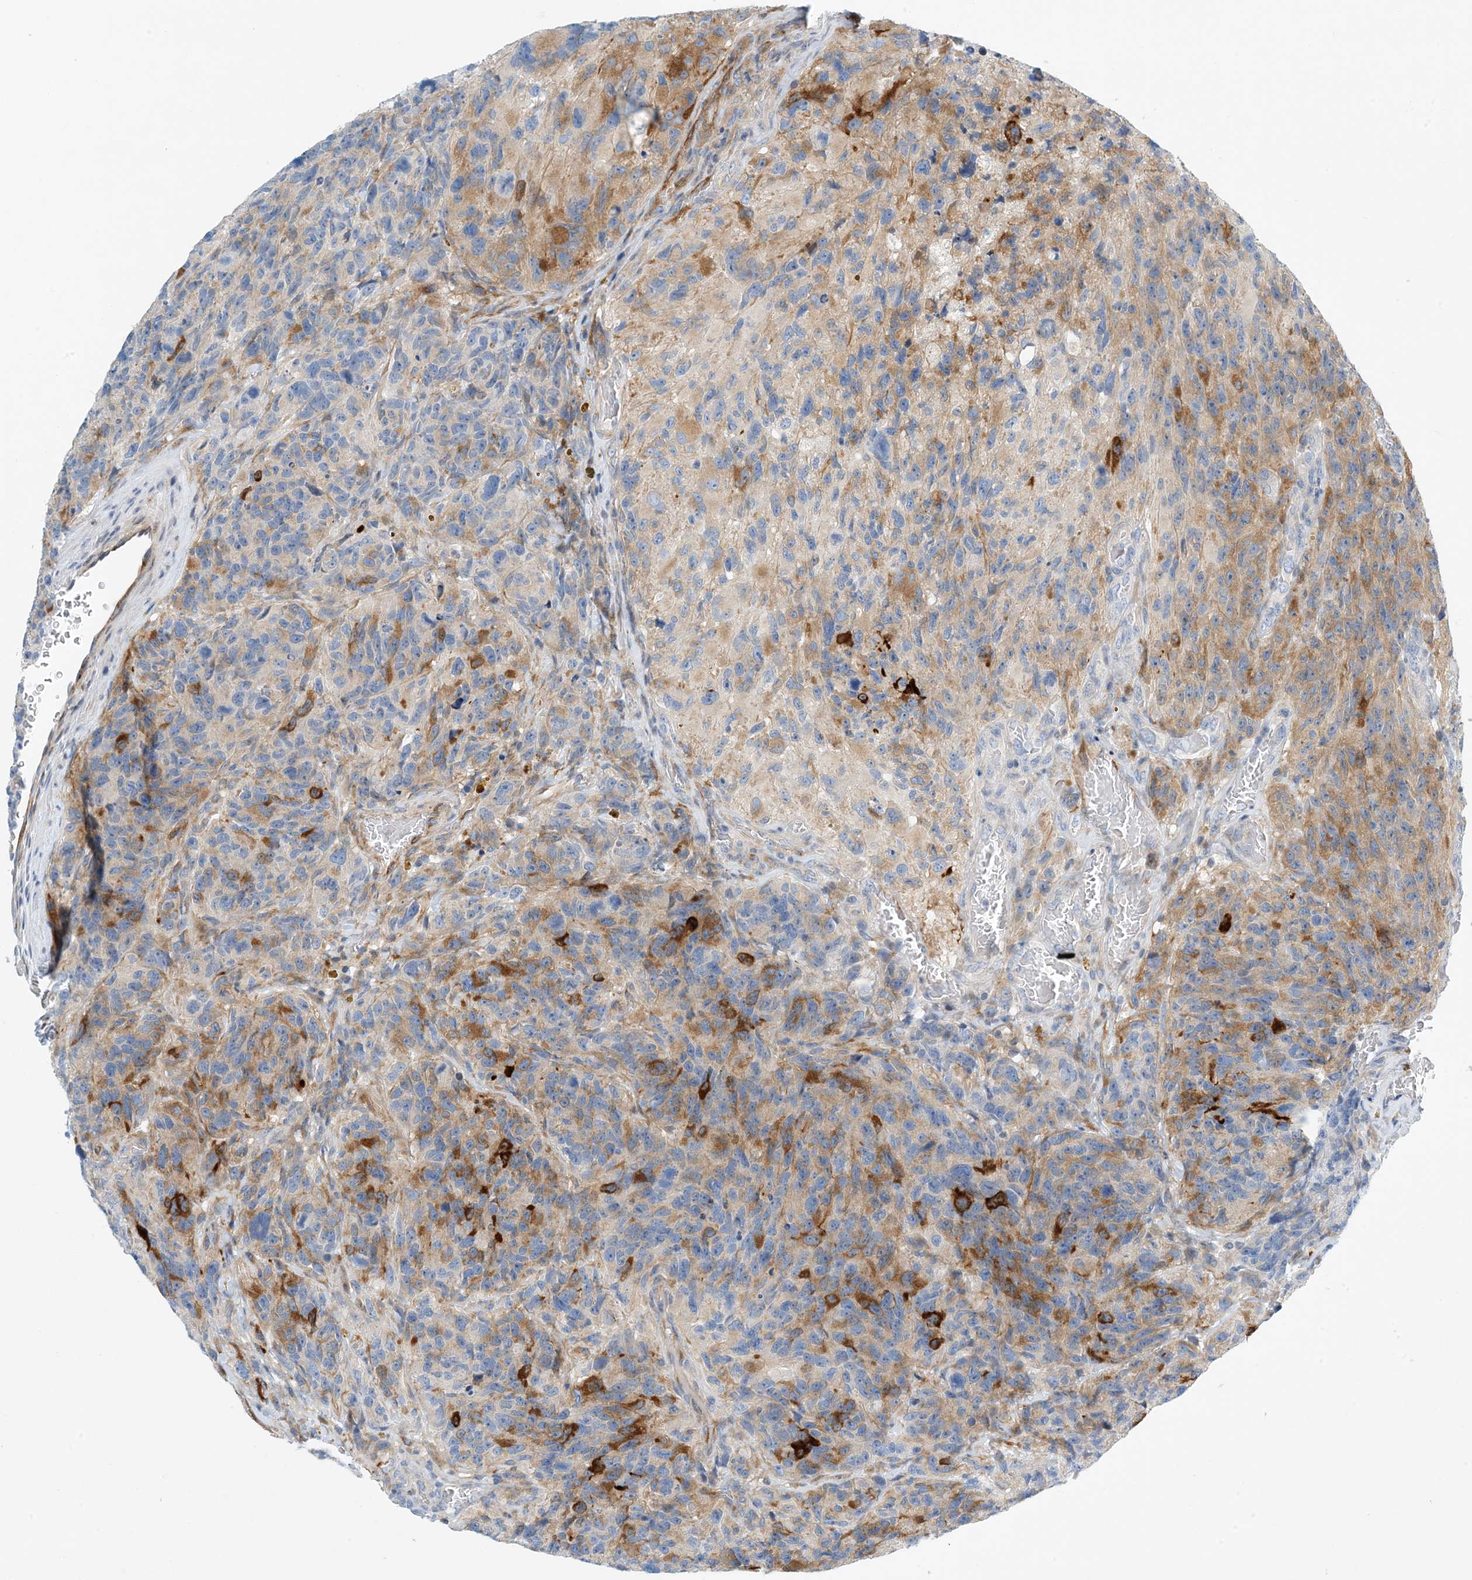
{"staining": {"intensity": "moderate", "quantity": "<25%", "location": "cytoplasmic/membranous"}, "tissue": "glioma", "cell_type": "Tumor cells", "image_type": "cancer", "snomed": [{"axis": "morphology", "description": "Glioma, malignant, High grade"}, {"axis": "topography", "description": "Brain"}], "caption": "Human glioma stained for a protein (brown) demonstrates moderate cytoplasmic/membranous positive positivity in approximately <25% of tumor cells.", "gene": "PCDHA2", "patient": {"sex": "male", "age": 69}}